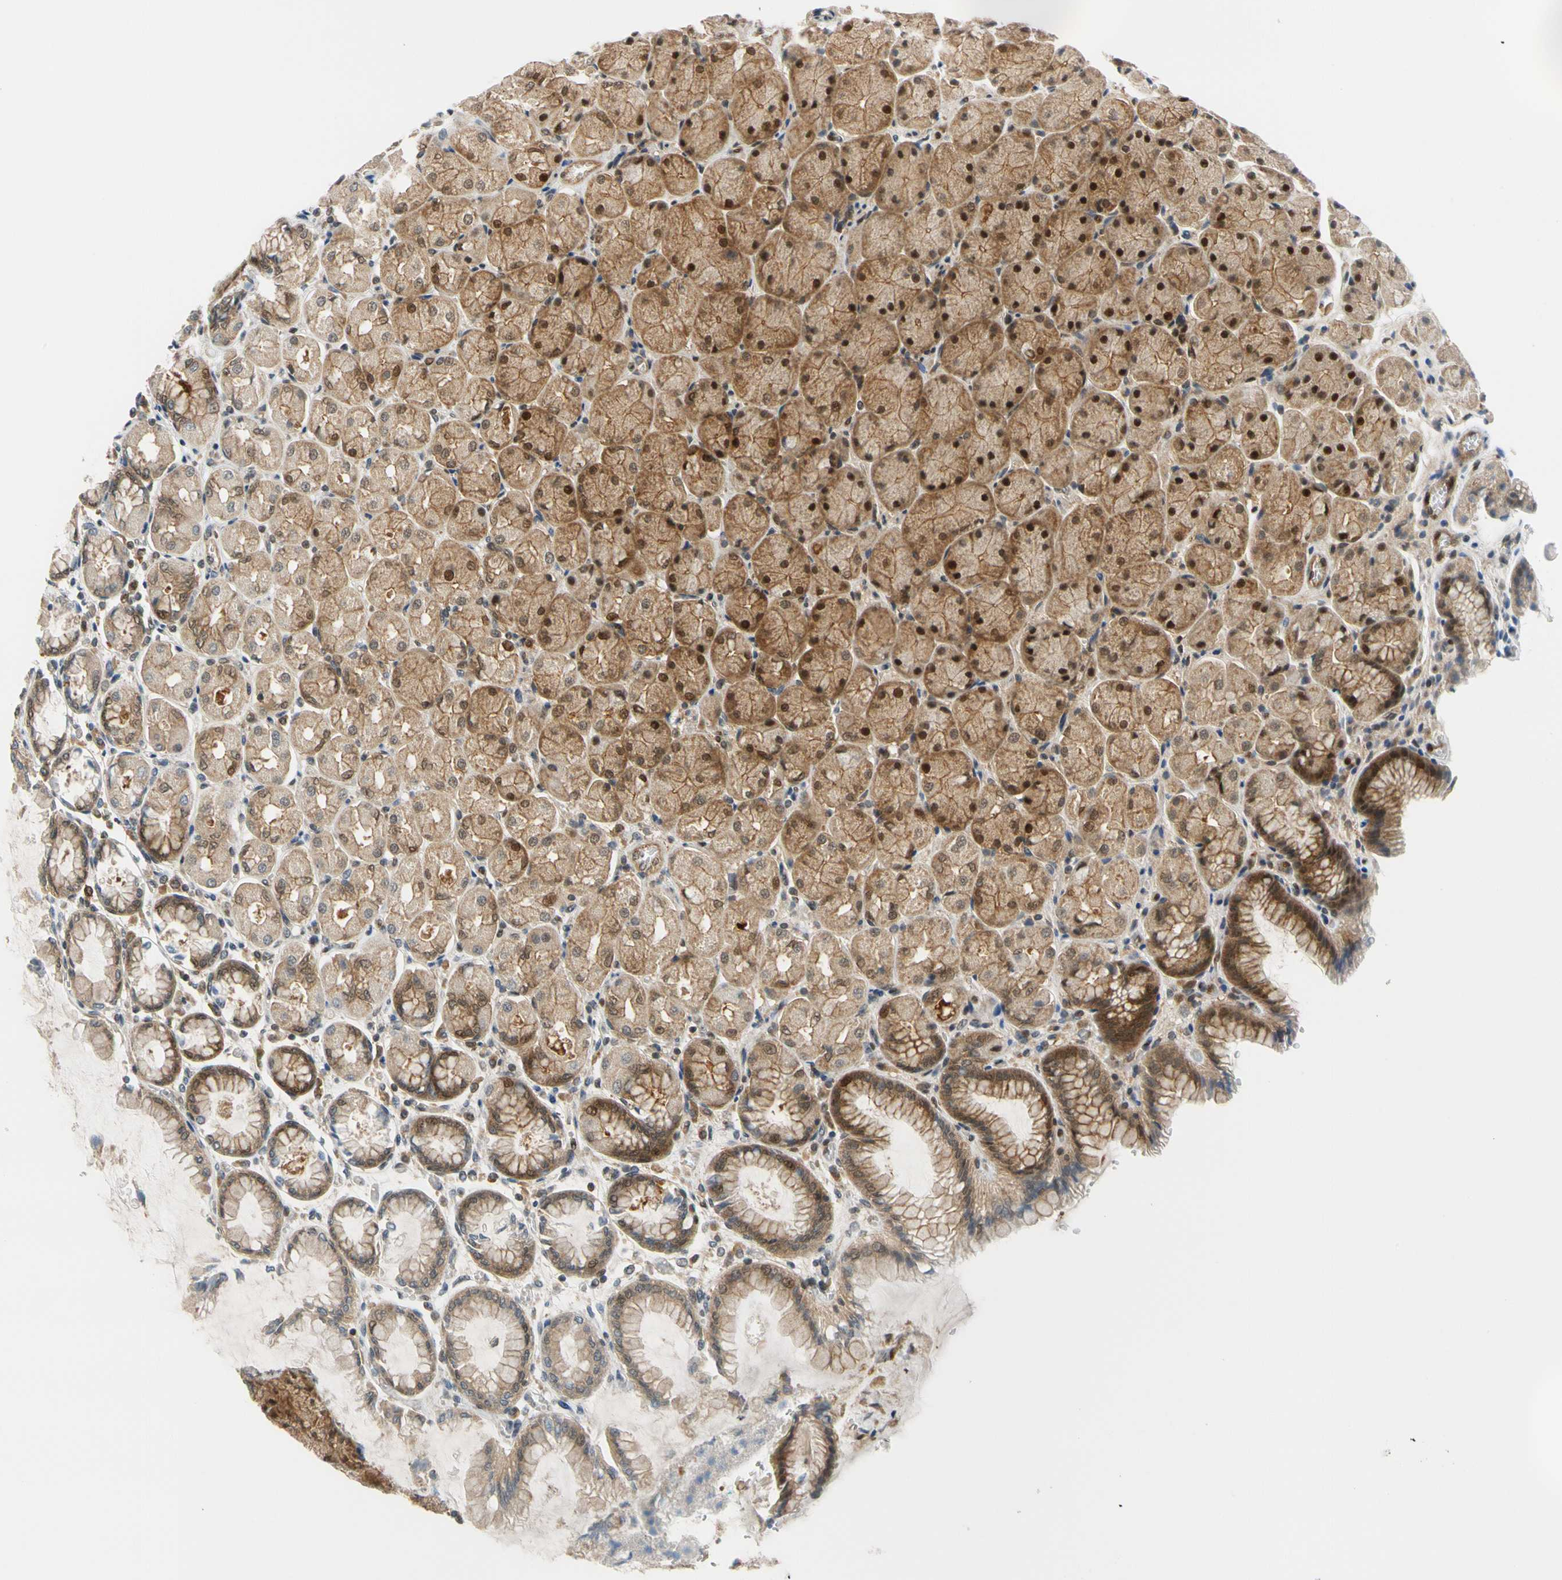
{"staining": {"intensity": "strong", "quantity": ">75%", "location": "cytoplasmic/membranous,nuclear"}, "tissue": "stomach", "cell_type": "Glandular cells", "image_type": "normal", "snomed": [{"axis": "morphology", "description": "Normal tissue, NOS"}, {"axis": "topography", "description": "Stomach, upper"}], "caption": "Immunohistochemistry (DAB) staining of benign human stomach demonstrates strong cytoplasmic/membranous,nuclear protein positivity in about >75% of glandular cells.", "gene": "MAPK9", "patient": {"sex": "female", "age": 56}}